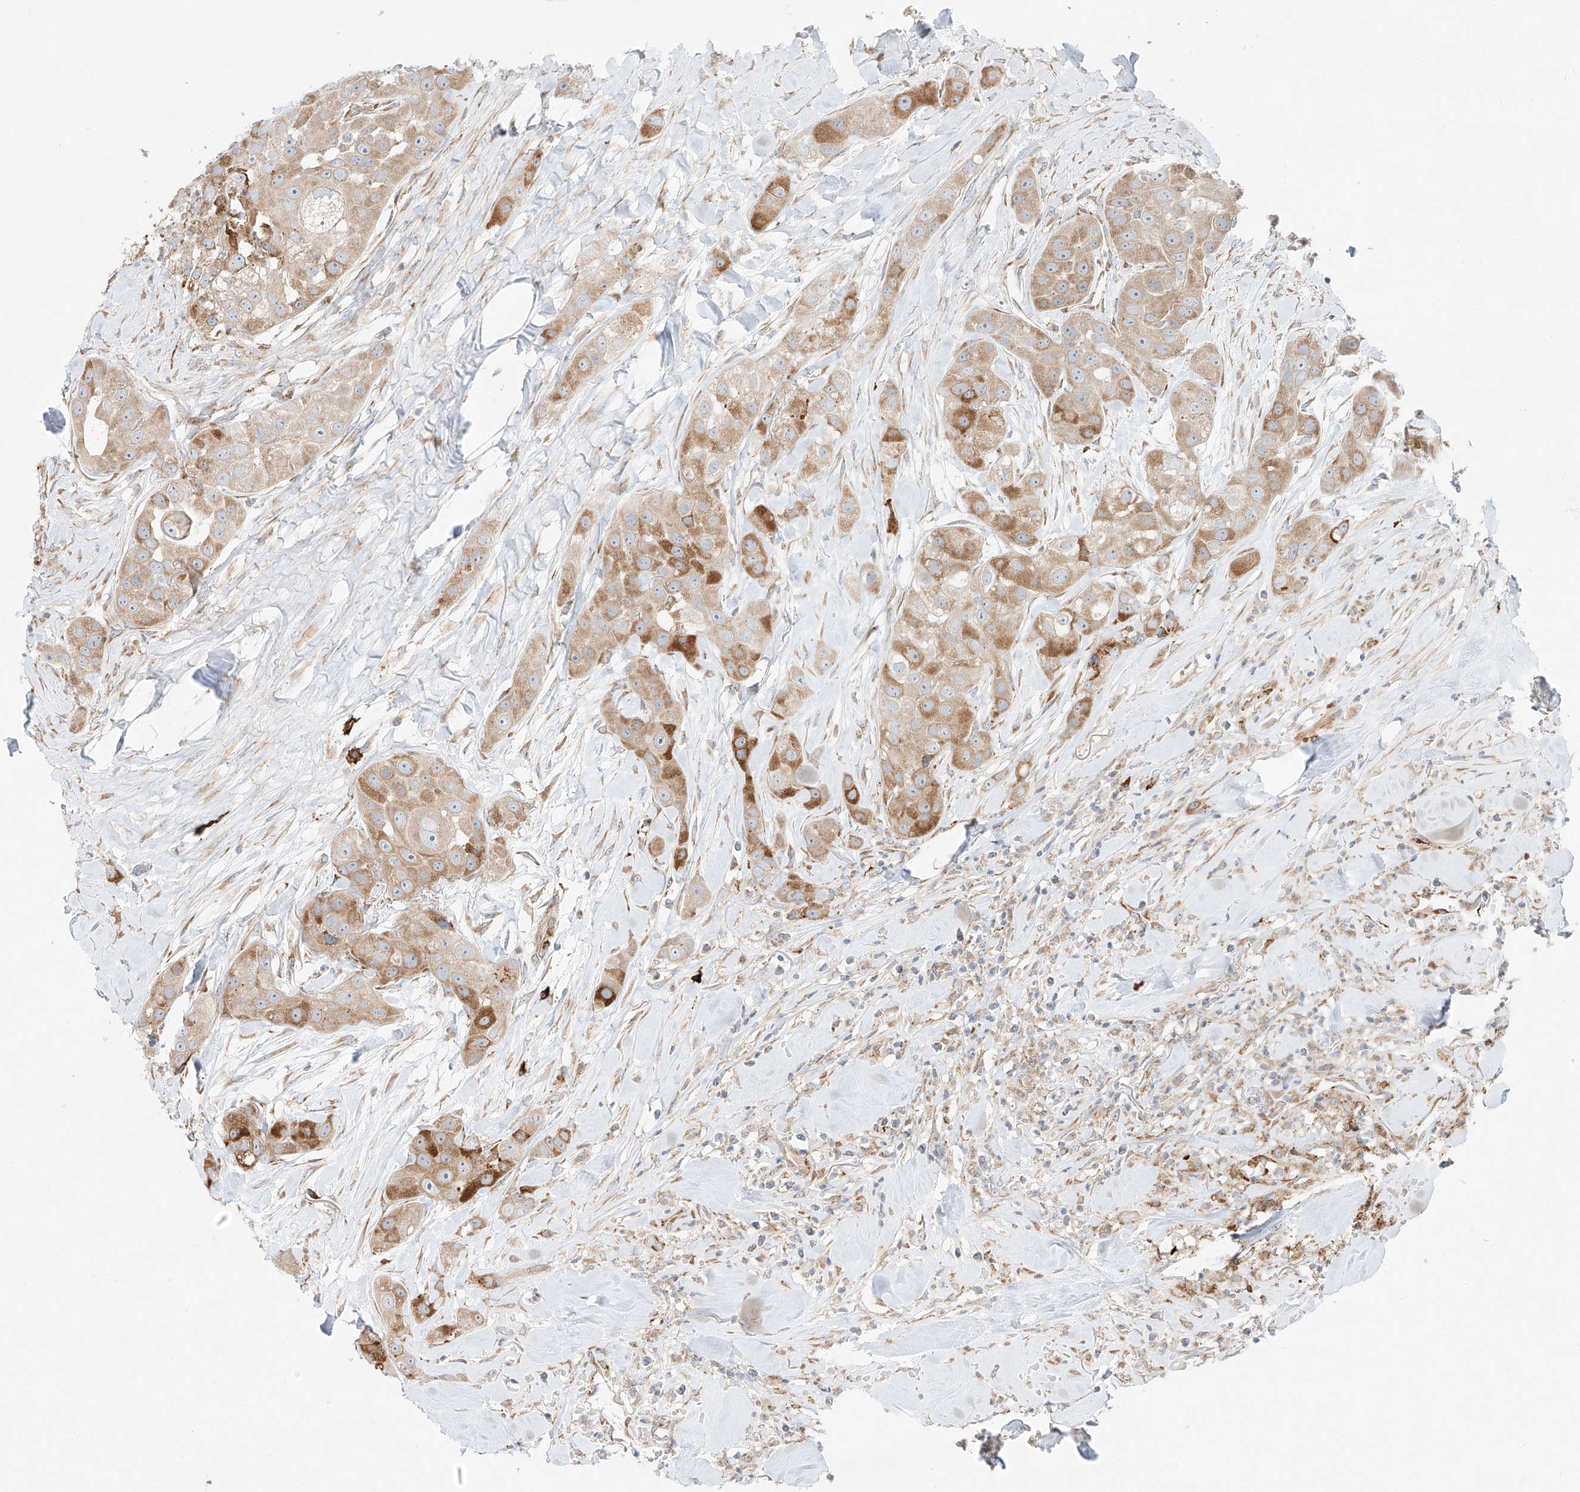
{"staining": {"intensity": "moderate", "quantity": "25%-75%", "location": "cytoplasmic/membranous"}, "tissue": "head and neck cancer", "cell_type": "Tumor cells", "image_type": "cancer", "snomed": [{"axis": "morphology", "description": "Normal tissue, NOS"}, {"axis": "morphology", "description": "Squamous cell carcinoma, NOS"}, {"axis": "topography", "description": "Skeletal muscle"}, {"axis": "topography", "description": "Head-Neck"}], "caption": "Protein expression analysis of human head and neck cancer (squamous cell carcinoma) reveals moderate cytoplasmic/membranous positivity in about 25%-75% of tumor cells. (Stains: DAB in brown, nuclei in blue, Microscopy: brightfield microscopy at high magnification).", "gene": "EIPR1", "patient": {"sex": "male", "age": 51}}